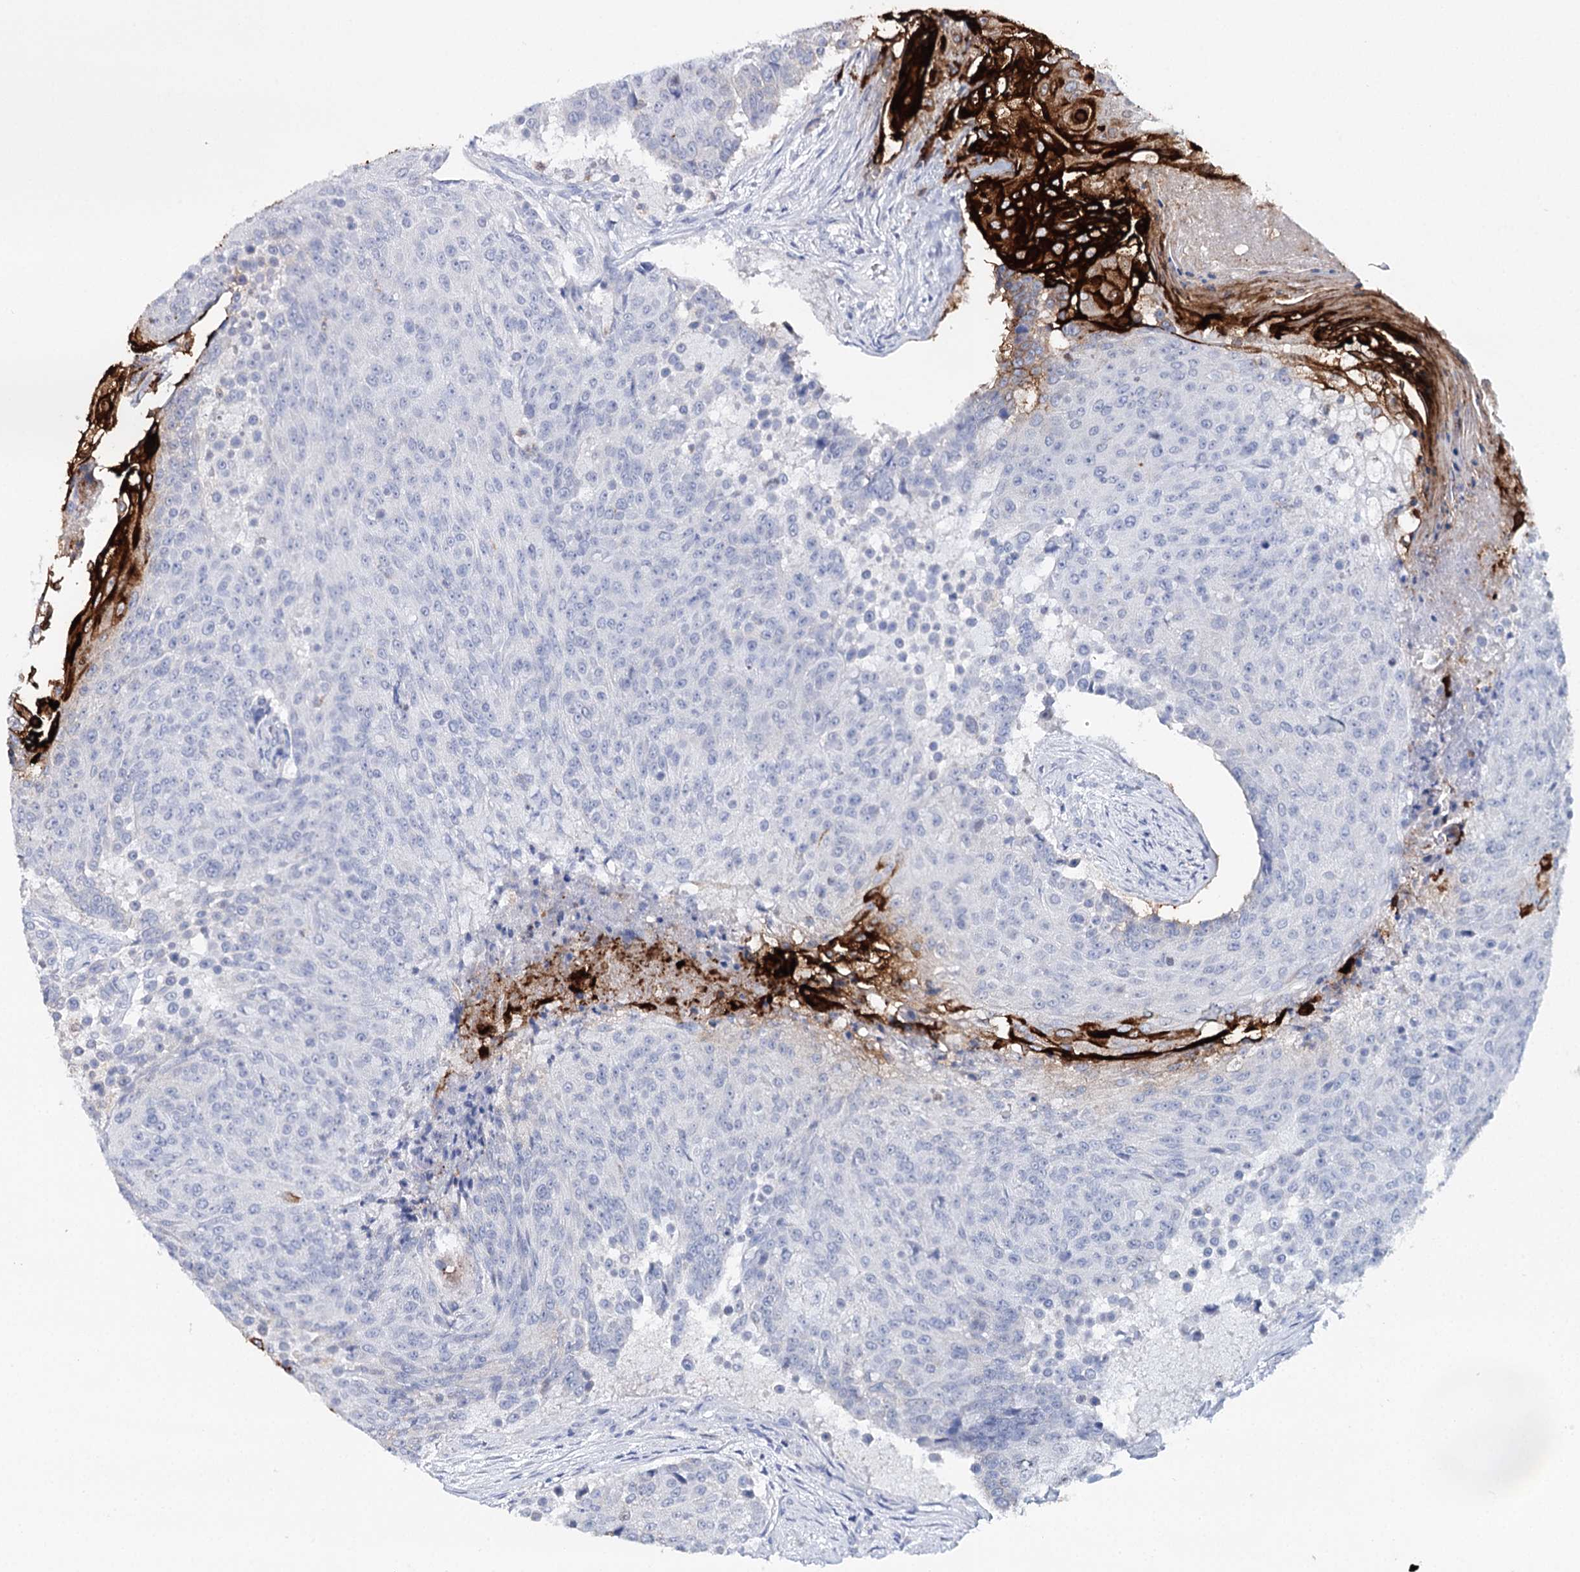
{"staining": {"intensity": "strong", "quantity": "<25%", "location": "cytoplasmic/membranous"}, "tissue": "urothelial cancer", "cell_type": "Tumor cells", "image_type": "cancer", "snomed": [{"axis": "morphology", "description": "Urothelial carcinoma, High grade"}, {"axis": "topography", "description": "Urinary bladder"}], "caption": "Tumor cells reveal medium levels of strong cytoplasmic/membranous expression in approximately <25% of cells in human urothelial cancer.", "gene": "CEACAM8", "patient": {"sex": "female", "age": 63}}